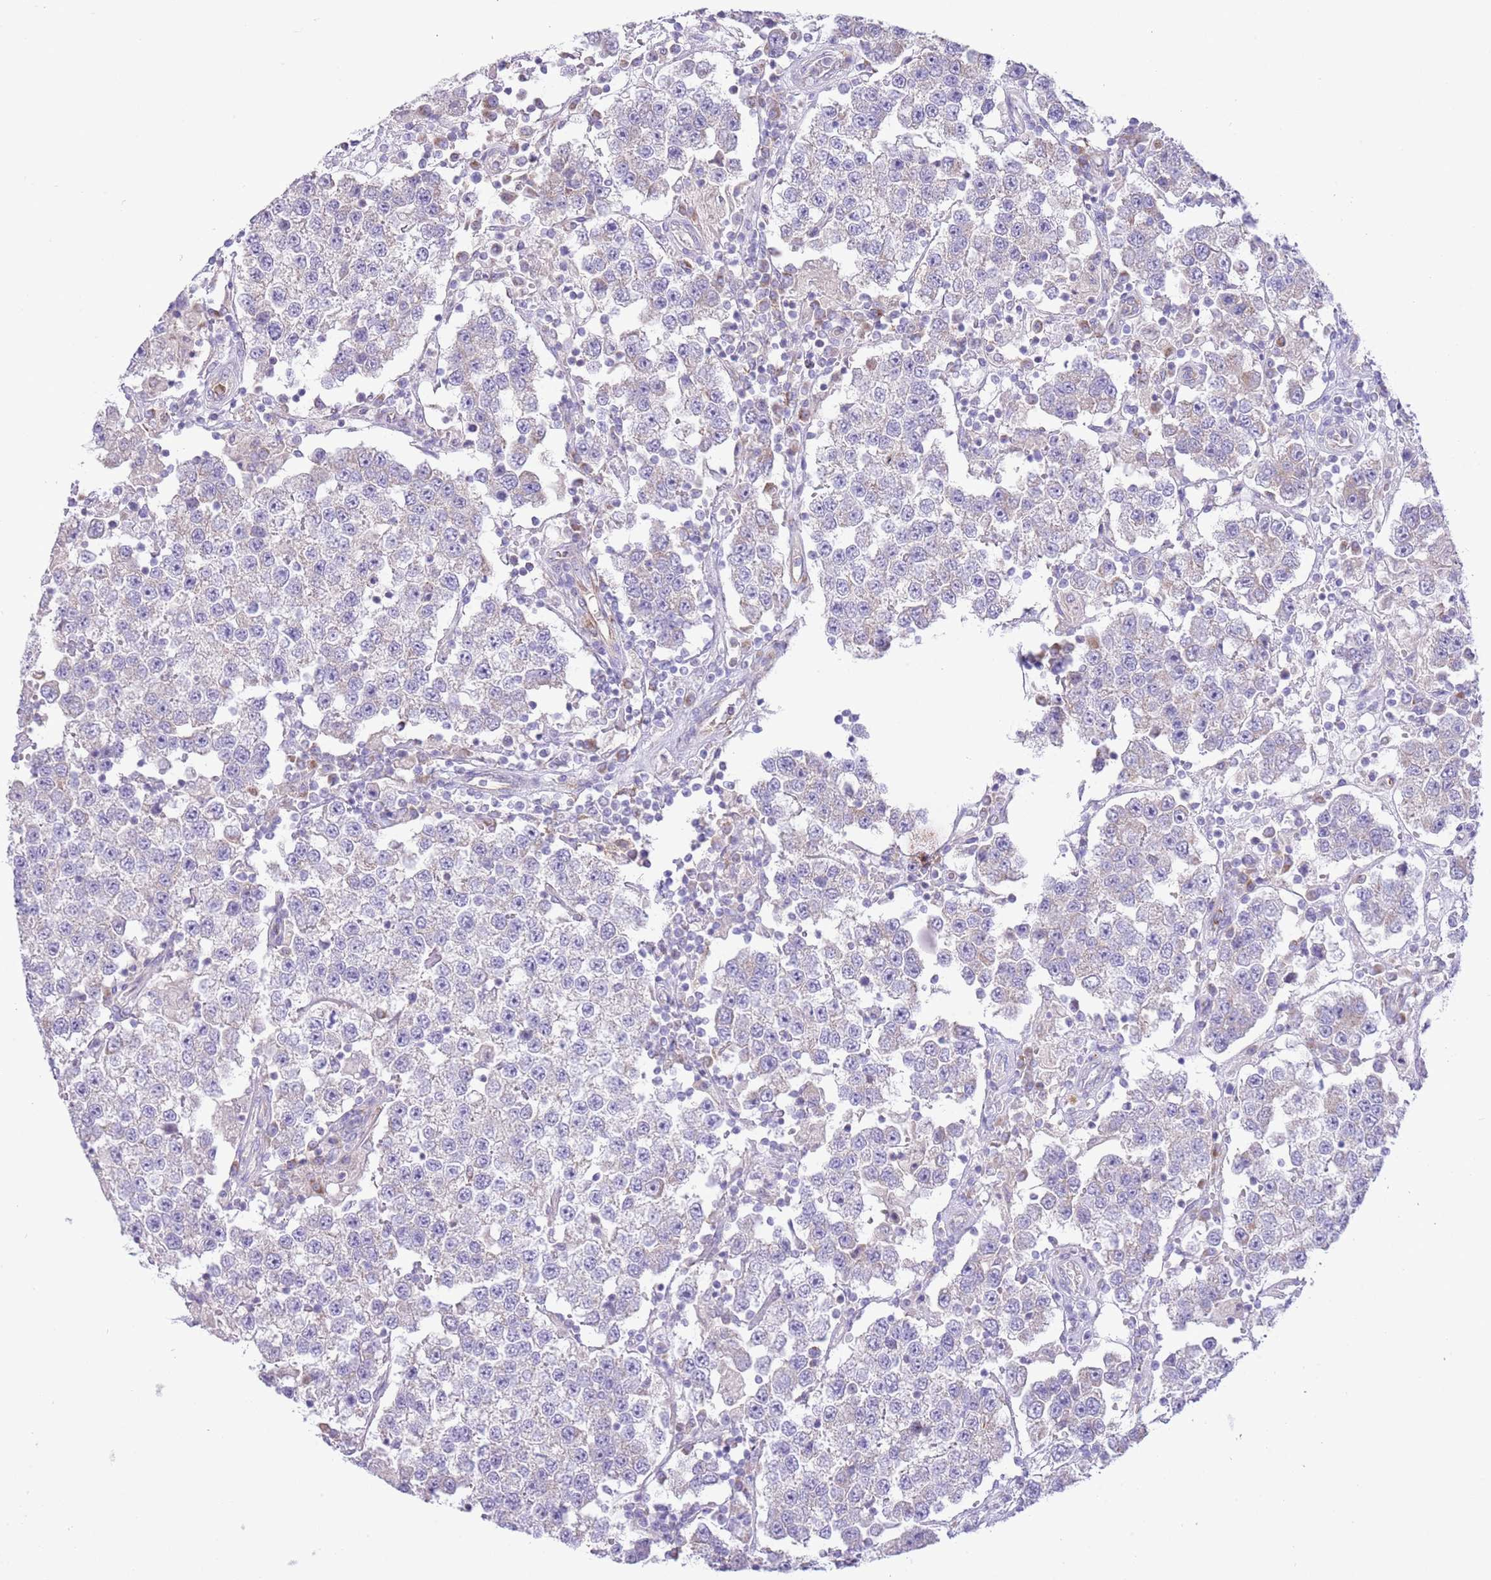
{"staining": {"intensity": "negative", "quantity": "none", "location": "none"}, "tissue": "testis cancer", "cell_type": "Tumor cells", "image_type": "cancer", "snomed": [{"axis": "morphology", "description": "Seminoma, NOS"}, {"axis": "topography", "description": "Testis"}], "caption": "DAB immunohistochemical staining of human testis cancer displays no significant positivity in tumor cells.", "gene": "OAZ2", "patient": {"sex": "male", "age": 37}}